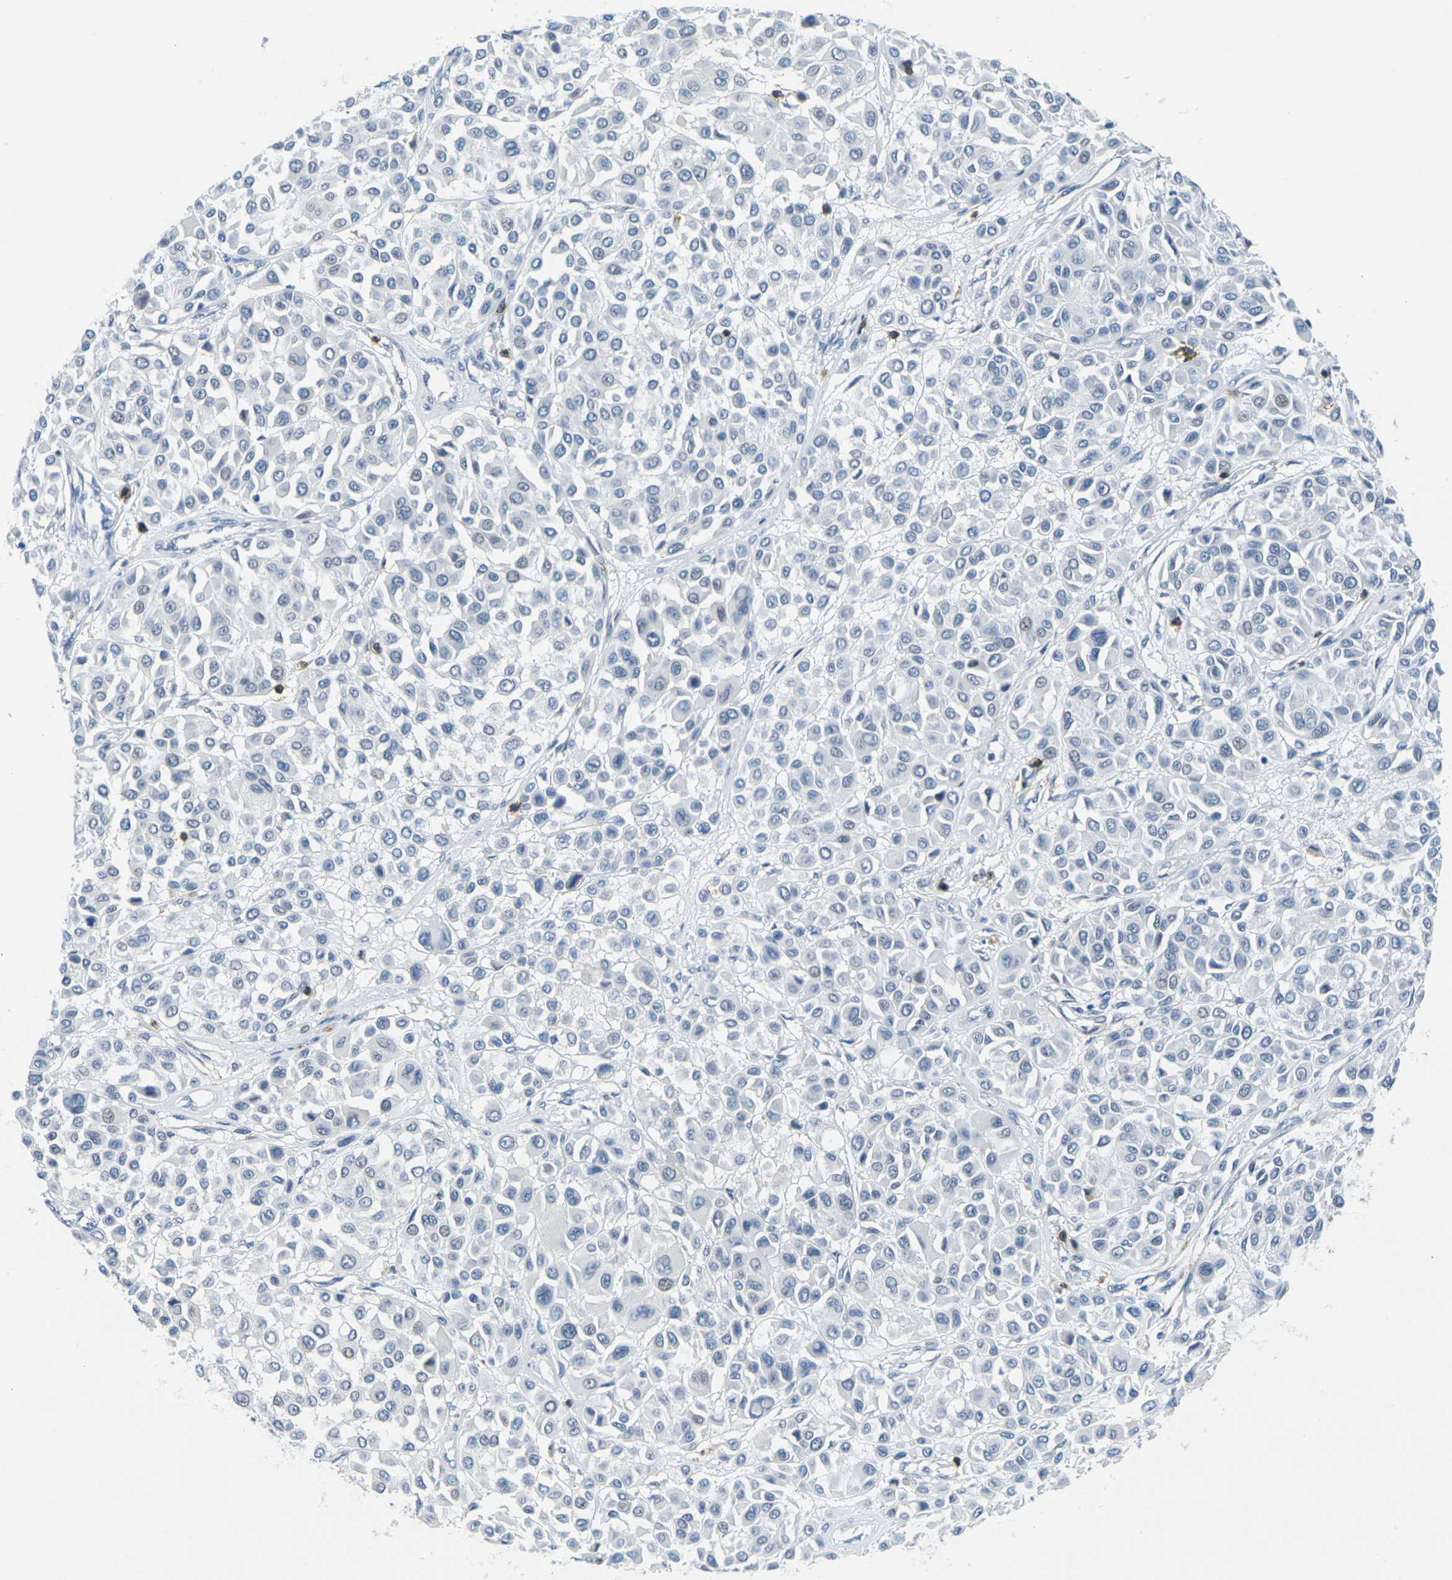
{"staining": {"intensity": "negative", "quantity": "none", "location": "none"}, "tissue": "melanoma", "cell_type": "Tumor cells", "image_type": "cancer", "snomed": [{"axis": "morphology", "description": "Malignant melanoma, Metastatic site"}, {"axis": "topography", "description": "Soft tissue"}], "caption": "Histopathology image shows no protein staining in tumor cells of melanoma tissue.", "gene": "CD3D", "patient": {"sex": "male", "age": 41}}